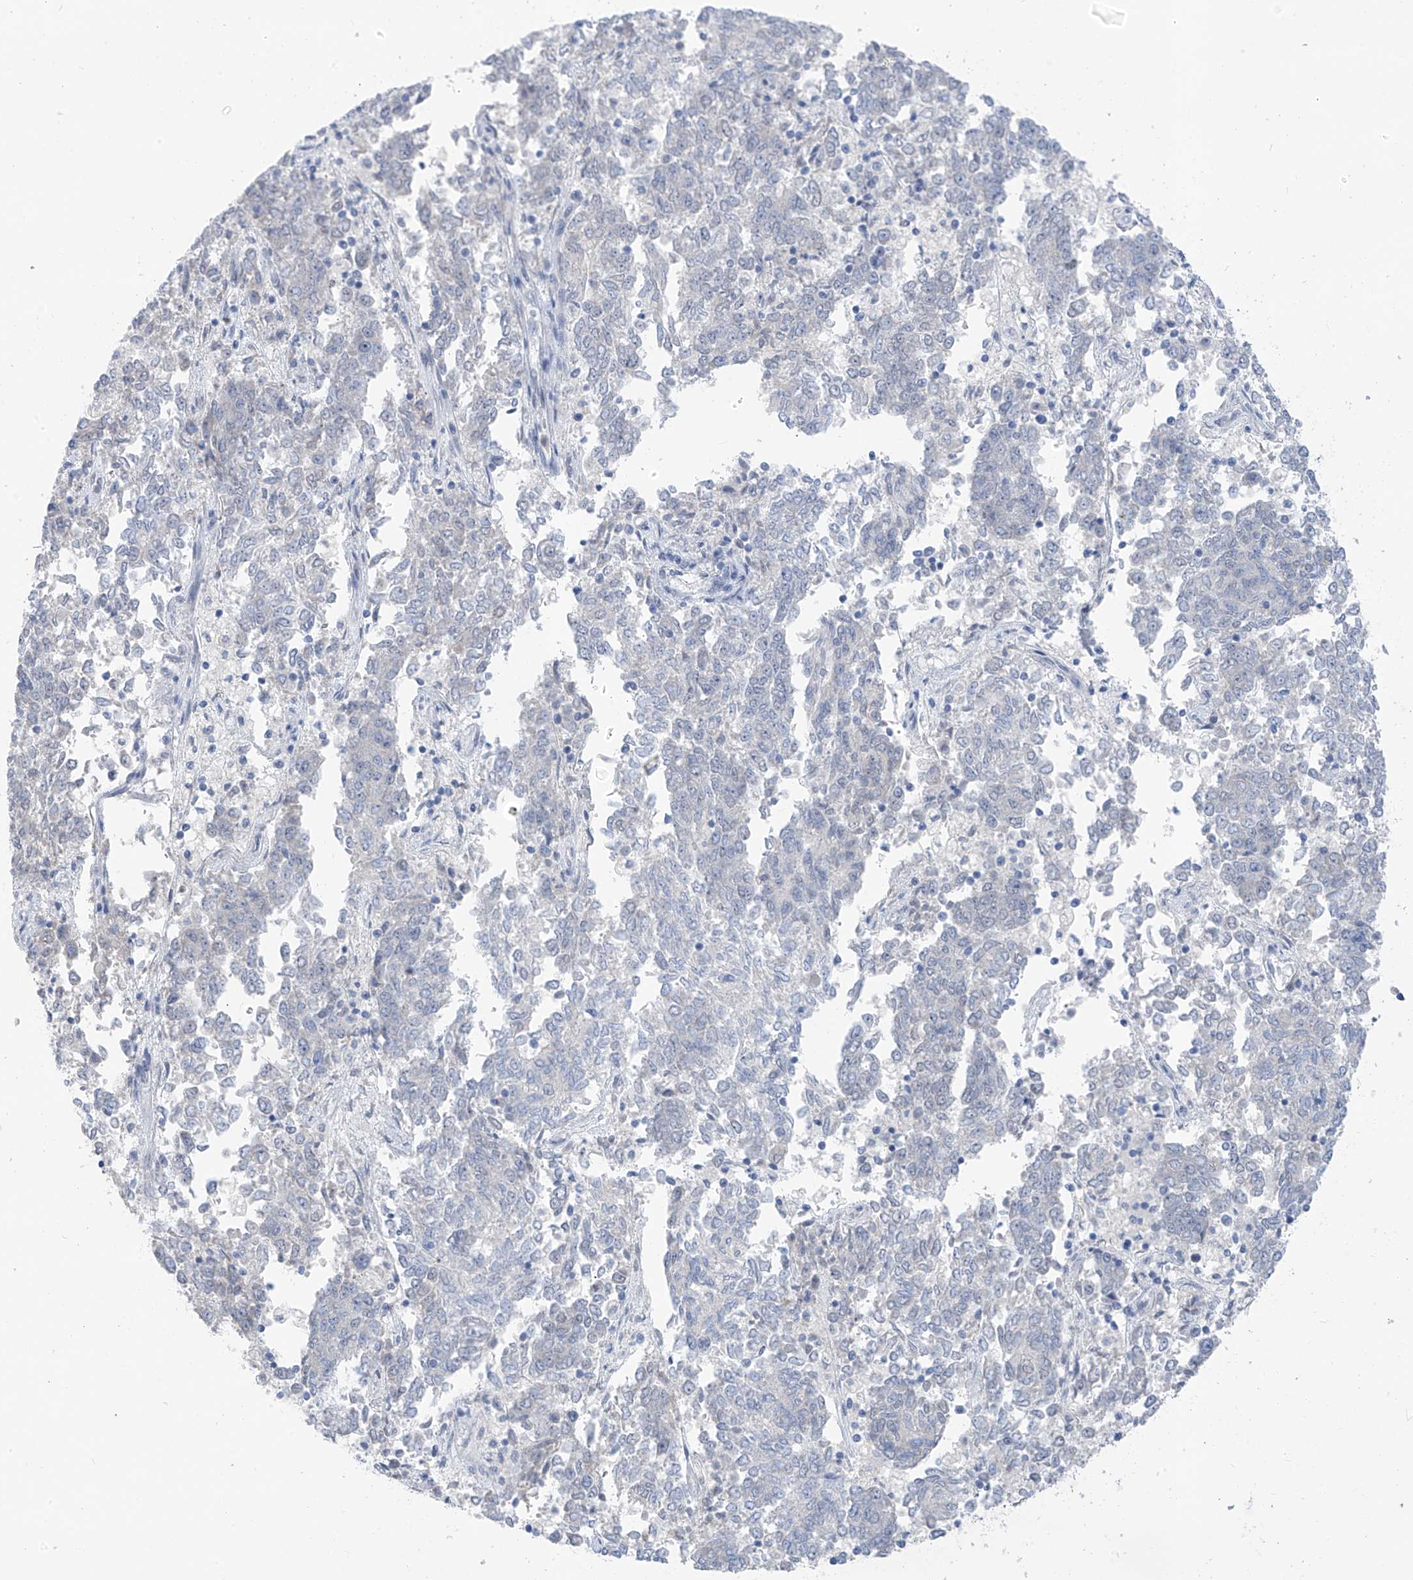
{"staining": {"intensity": "negative", "quantity": "none", "location": "none"}, "tissue": "endometrial cancer", "cell_type": "Tumor cells", "image_type": "cancer", "snomed": [{"axis": "morphology", "description": "Adenocarcinoma, NOS"}, {"axis": "topography", "description": "Endometrium"}], "caption": "This histopathology image is of adenocarcinoma (endometrial) stained with immunohistochemistry (IHC) to label a protein in brown with the nuclei are counter-stained blue. There is no expression in tumor cells.", "gene": "CYP4V2", "patient": {"sex": "female", "age": 80}}